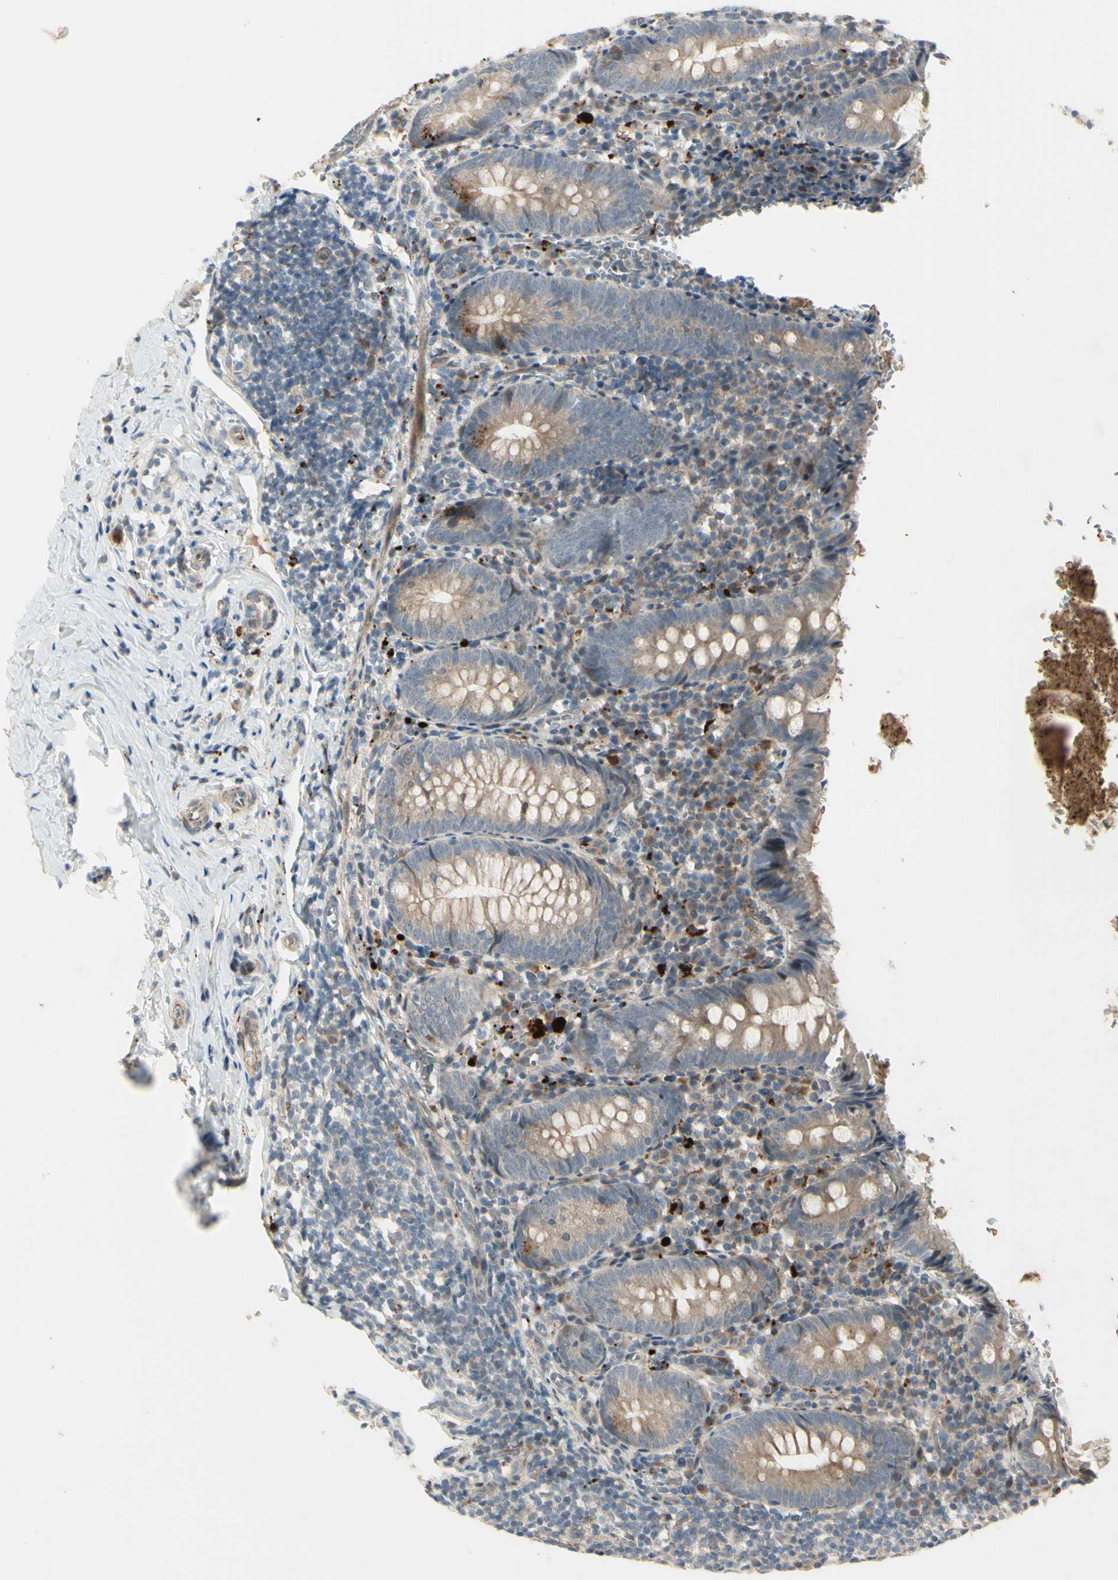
{"staining": {"intensity": "weak", "quantity": "25%-75%", "location": "cytoplasmic/membranous"}, "tissue": "appendix", "cell_type": "Glandular cells", "image_type": "normal", "snomed": [{"axis": "morphology", "description": "Normal tissue, NOS"}, {"axis": "topography", "description": "Appendix"}], "caption": "Glandular cells demonstrate low levels of weak cytoplasmic/membranous staining in approximately 25%-75% of cells in unremarkable appendix.", "gene": "NDFIP1", "patient": {"sex": "female", "age": 10}}